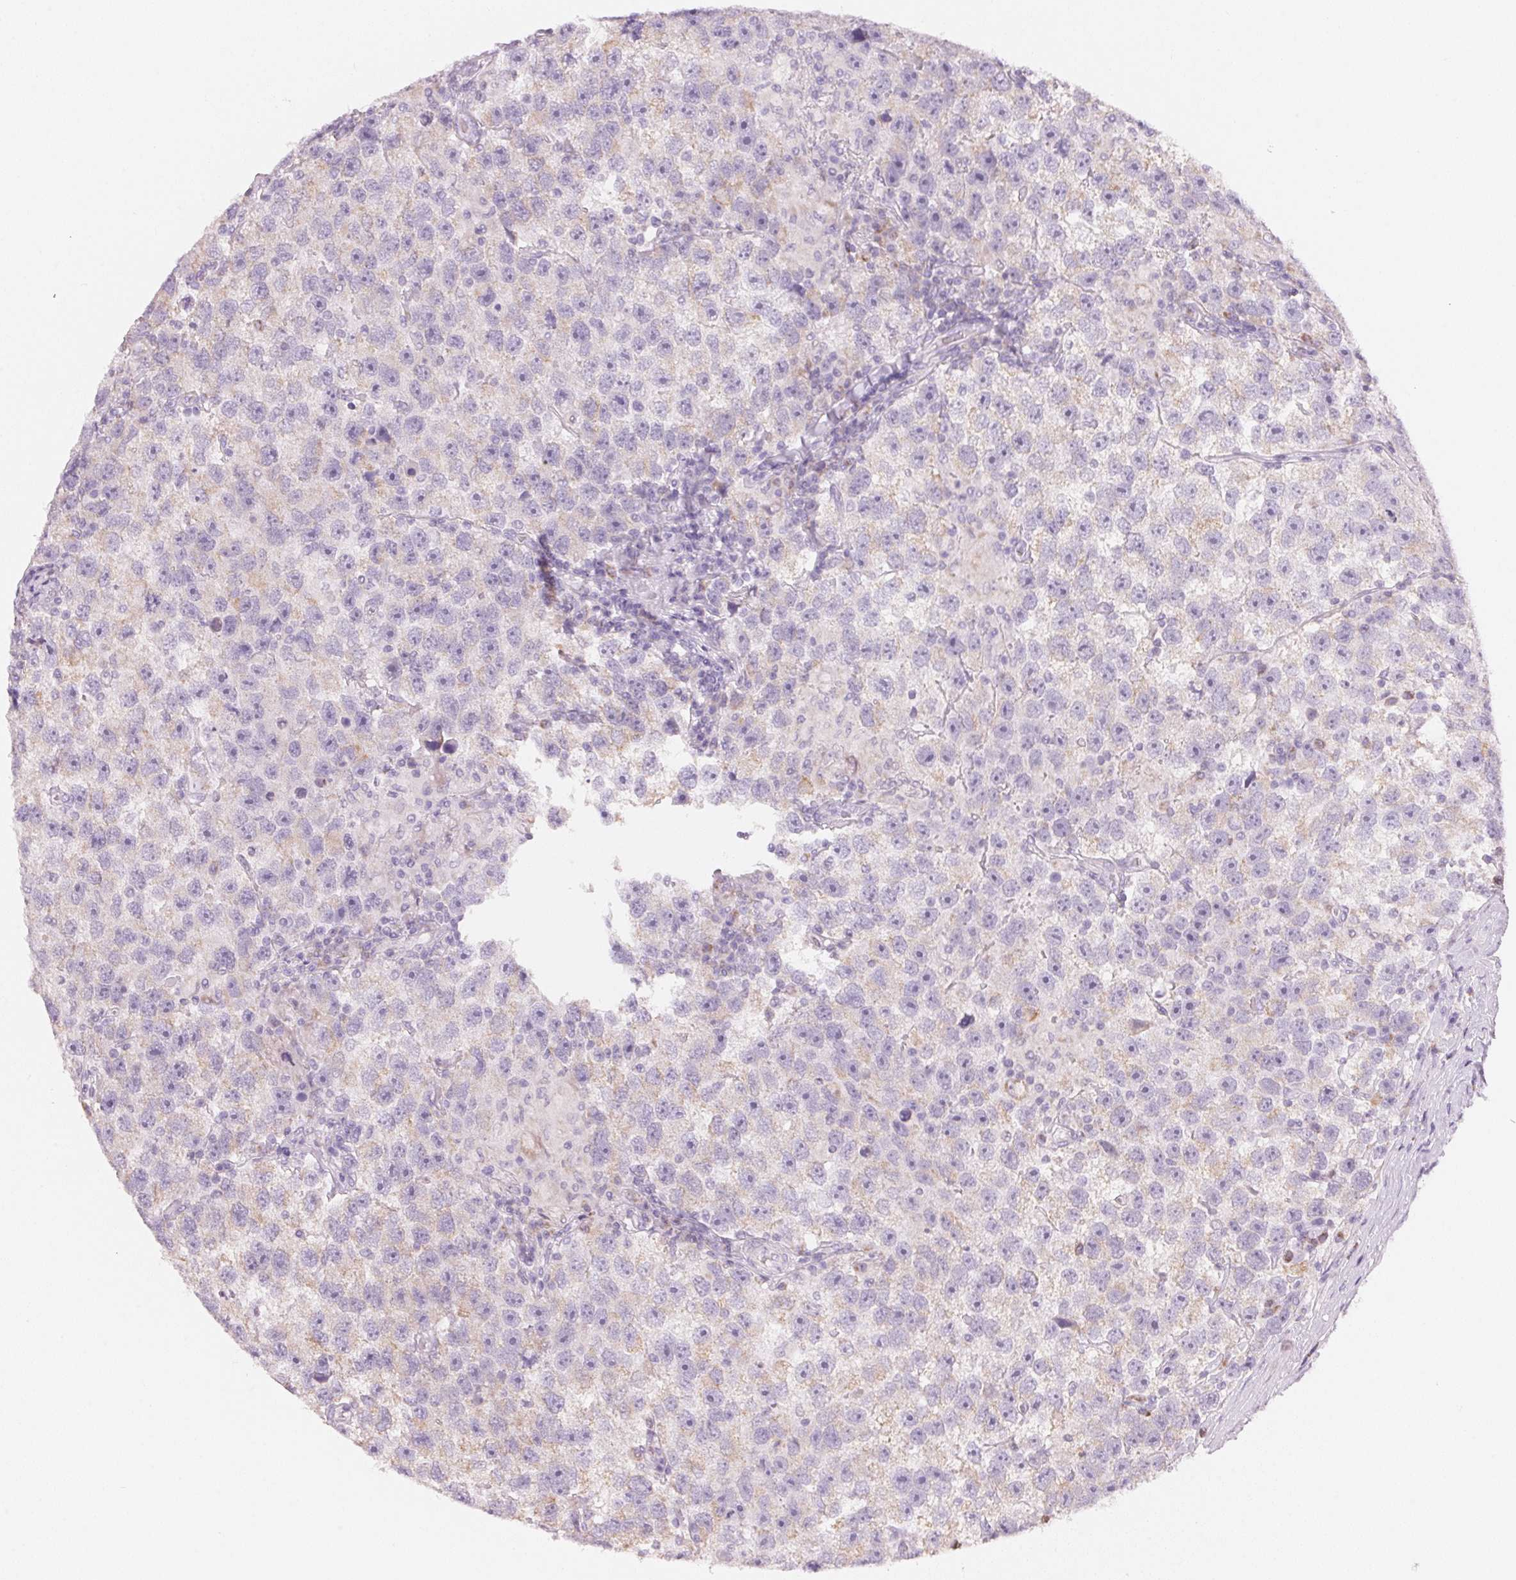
{"staining": {"intensity": "weak", "quantity": "<25%", "location": "cytoplasmic/membranous"}, "tissue": "testis cancer", "cell_type": "Tumor cells", "image_type": "cancer", "snomed": [{"axis": "morphology", "description": "Seminoma, NOS"}, {"axis": "topography", "description": "Testis"}], "caption": "IHC image of human seminoma (testis) stained for a protein (brown), which shows no staining in tumor cells. Nuclei are stained in blue.", "gene": "HOXB13", "patient": {"sex": "male", "age": 26}}